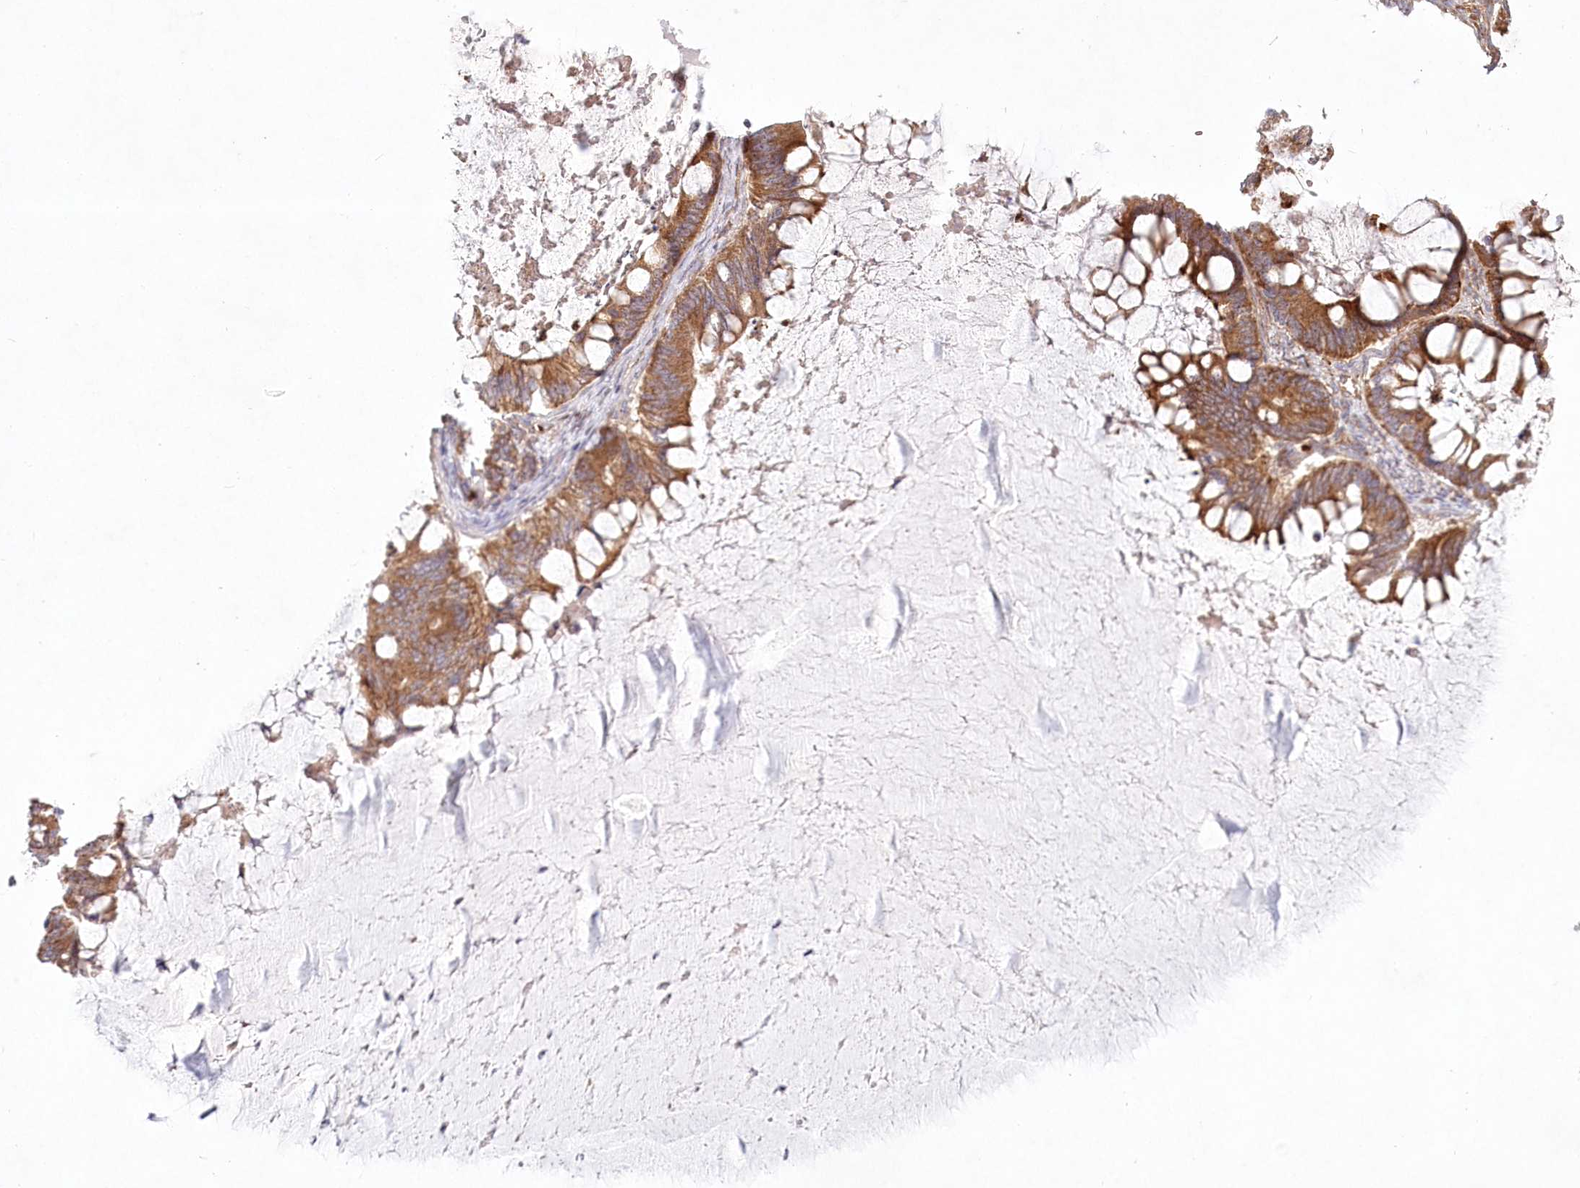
{"staining": {"intensity": "moderate", "quantity": ">75%", "location": "cytoplasmic/membranous"}, "tissue": "ovarian cancer", "cell_type": "Tumor cells", "image_type": "cancer", "snomed": [{"axis": "morphology", "description": "Cystadenocarcinoma, mucinous, NOS"}, {"axis": "topography", "description": "Ovary"}], "caption": "Mucinous cystadenocarcinoma (ovarian) stained with a protein marker reveals moderate staining in tumor cells.", "gene": "COMMD3", "patient": {"sex": "female", "age": 61}}